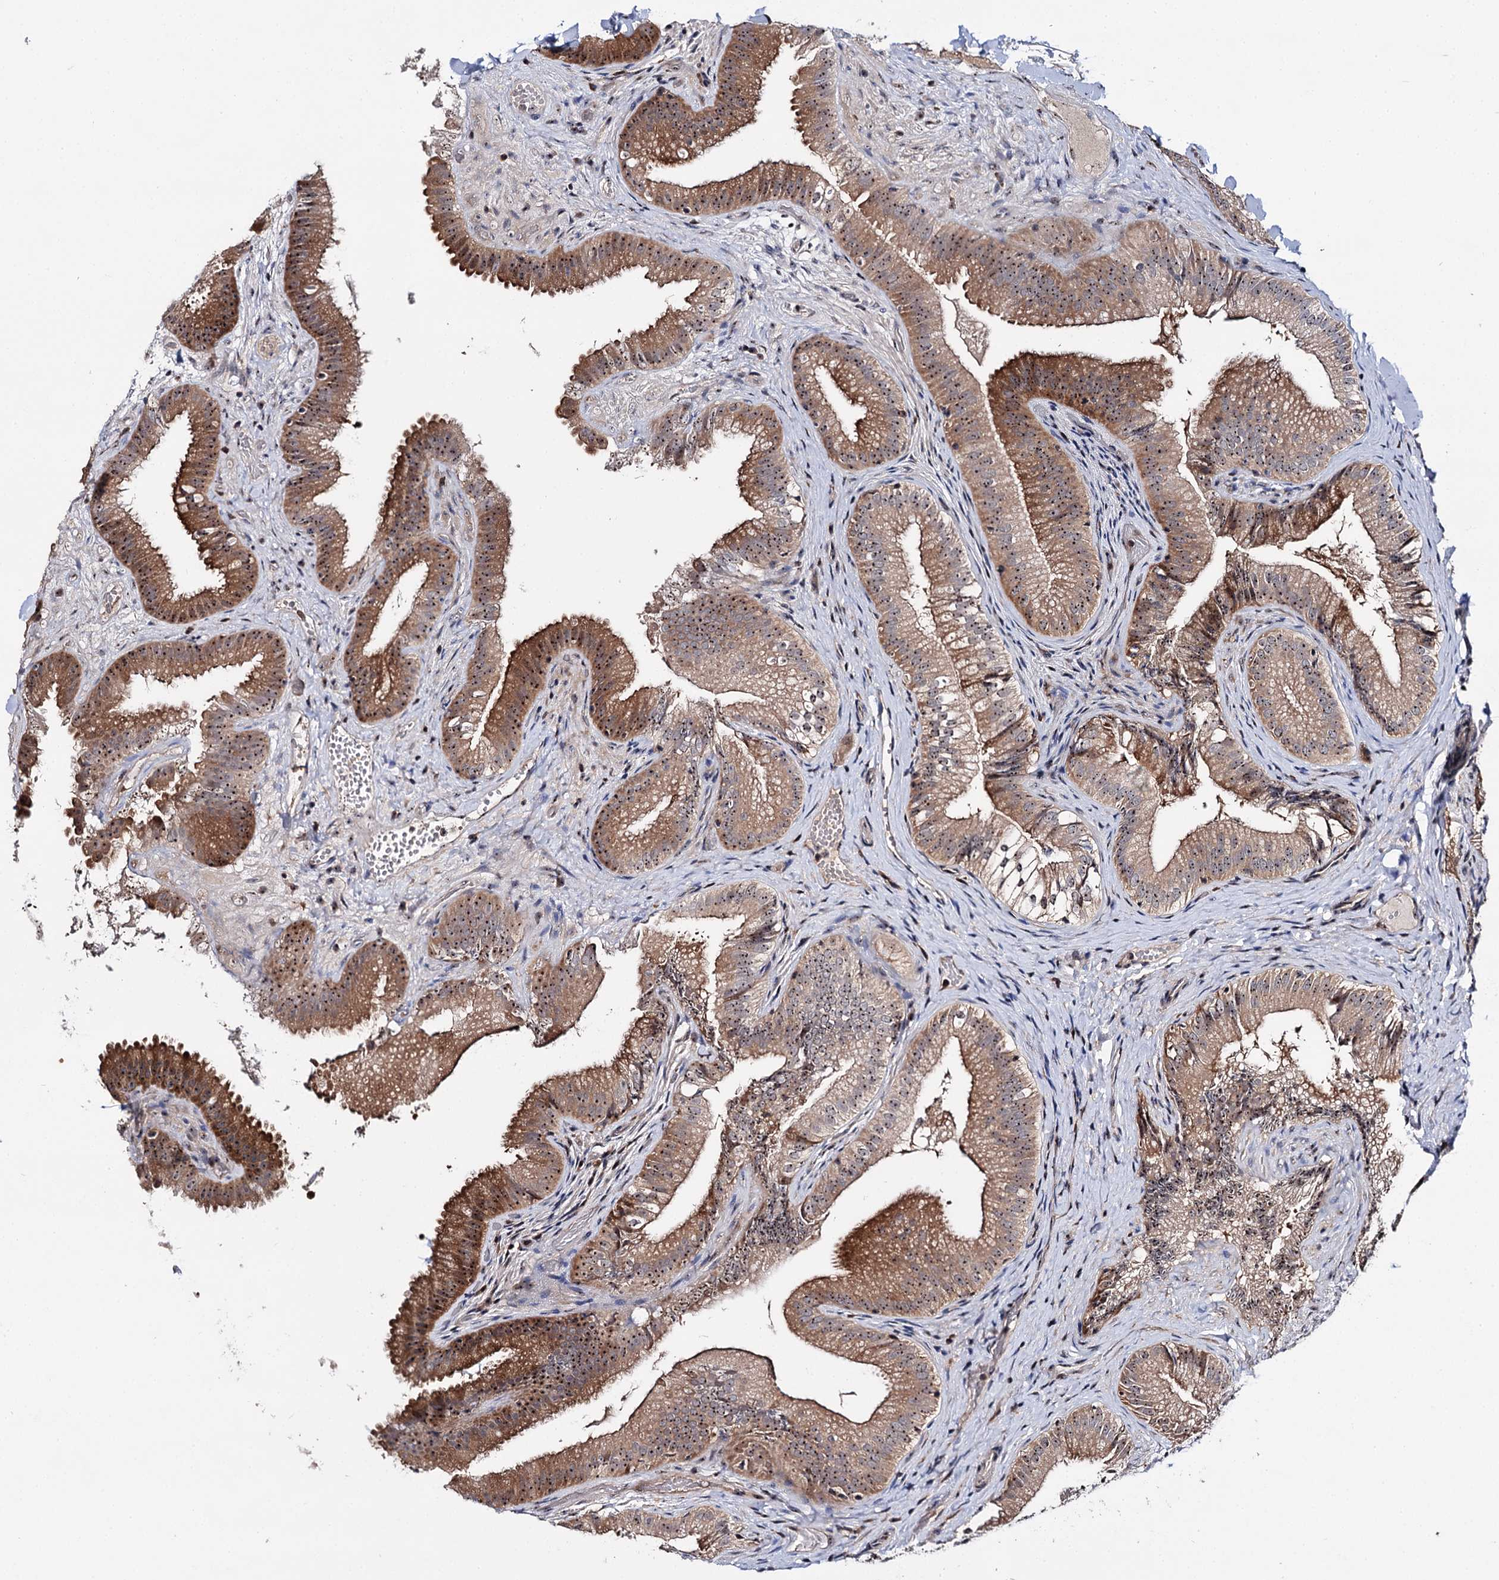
{"staining": {"intensity": "moderate", "quantity": ">75%", "location": "cytoplasmic/membranous,nuclear"}, "tissue": "gallbladder", "cell_type": "Glandular cells", "image_type": "normal", "snomed": [{"axis": "morphology", "description": "Normal tissue, NOS"}, {"axis": "topography", "description": "Gallbladder"}], "caption": "Protein positivity by immunohistochemistry displays moderate cytoplasmic/membranous,nuclear staining in approximately >75% of glandular cells in benign gallbladder.", "gene": "SUPT20H", "patient": {"sex": "female", "age": 30}}